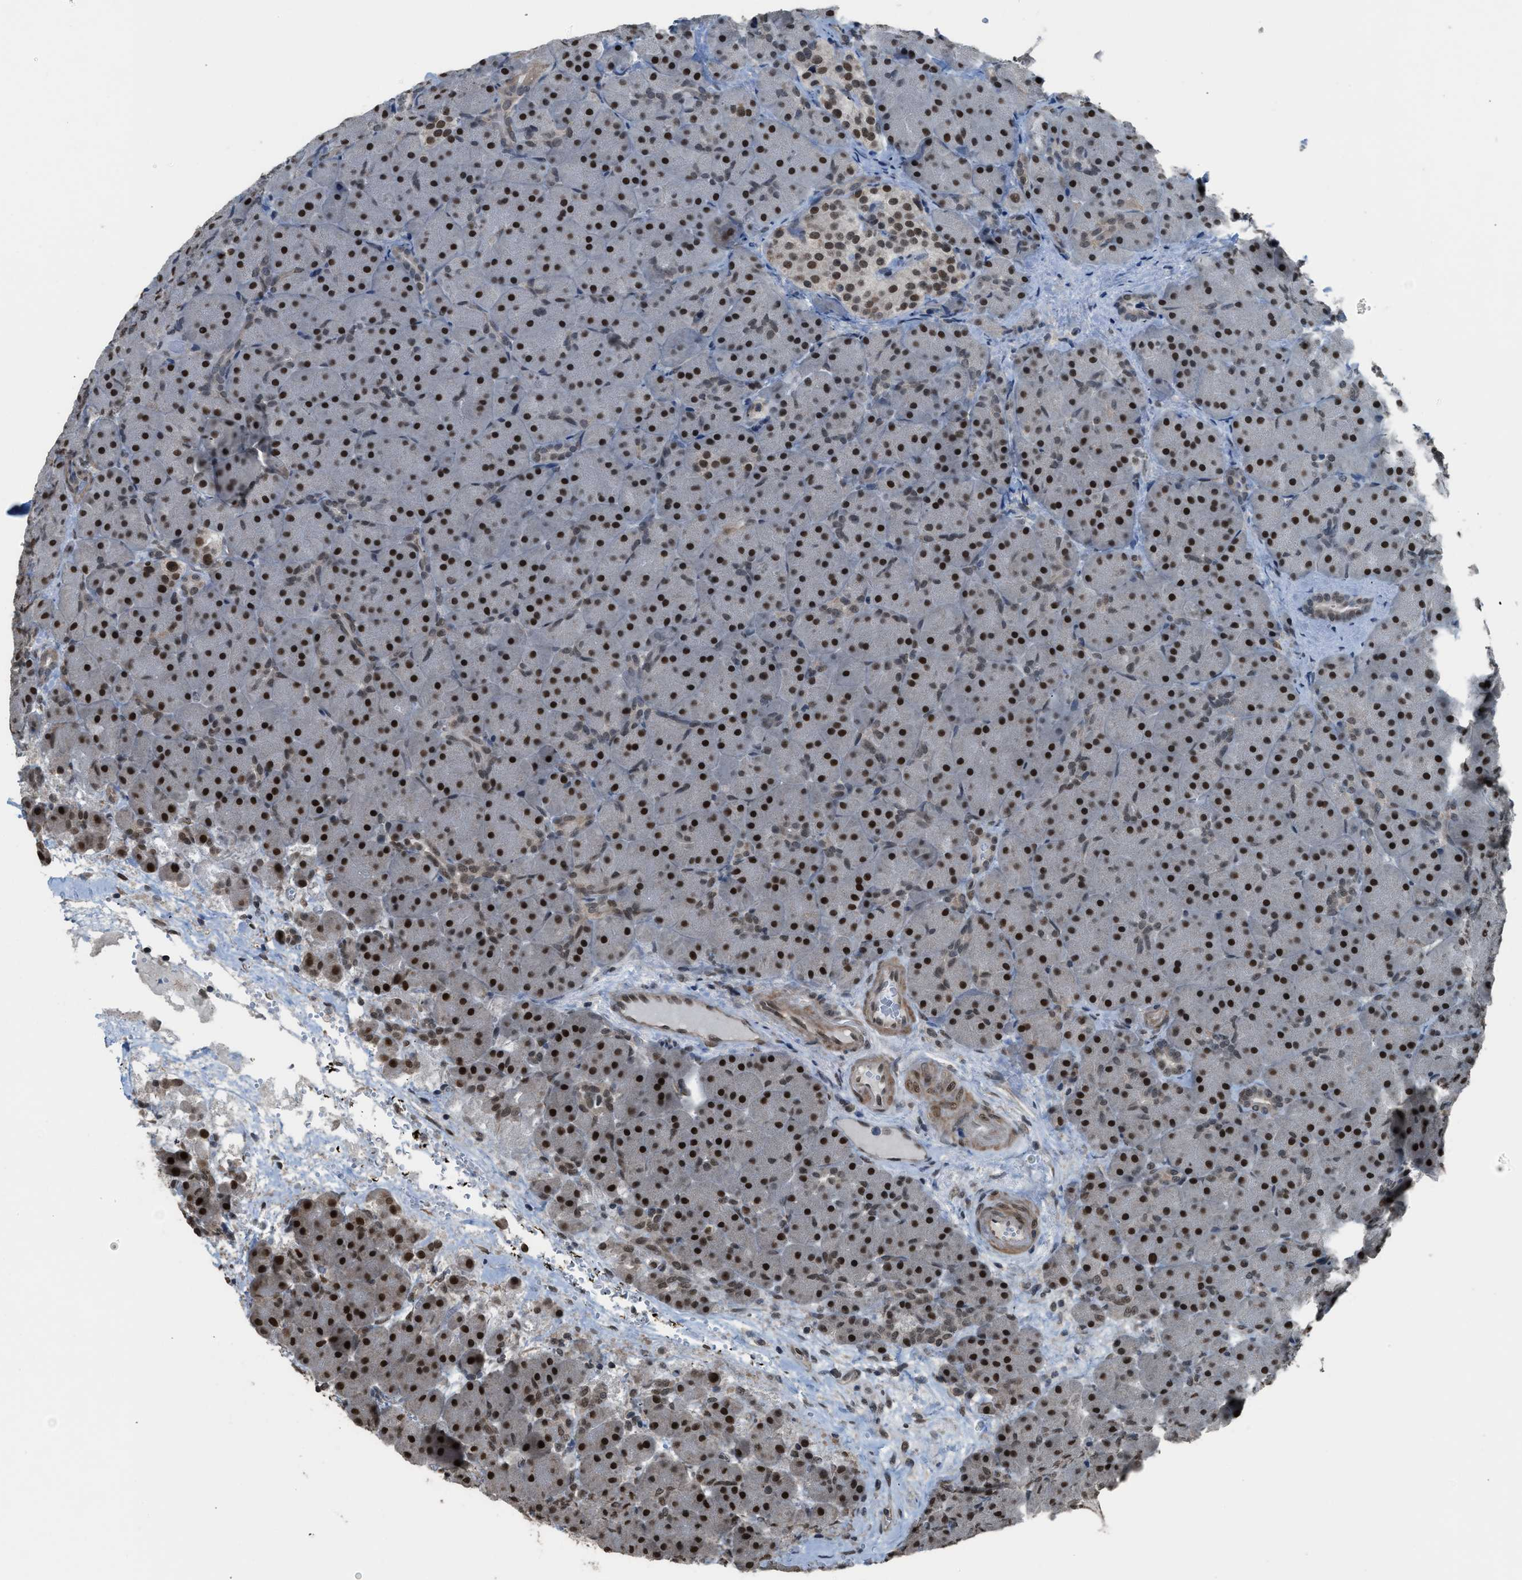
{"staining": {"intensity": "strong", "quantity": ">75%", "location": "nuclear"}, "tissue": "pancreas", "cell_type": "Exocrine glandular cells", "image_type": "normal", "snomed": [{"axis": "morphology", "description": "Normal tissue, NOS"}, {"axis": "topography", "description": "Pancreas"}], "caption": "High-magnification brightfield microscopy of unremarkable pancreas stained with DAB (brown) and counterstained with hematoxylin (blue). exocrine glandular cells exhibit strong nuclear expression is appreciated in about>75% of cells.", "gene": "KPNA6", "patient": {"sex": "male", "age": 66}}